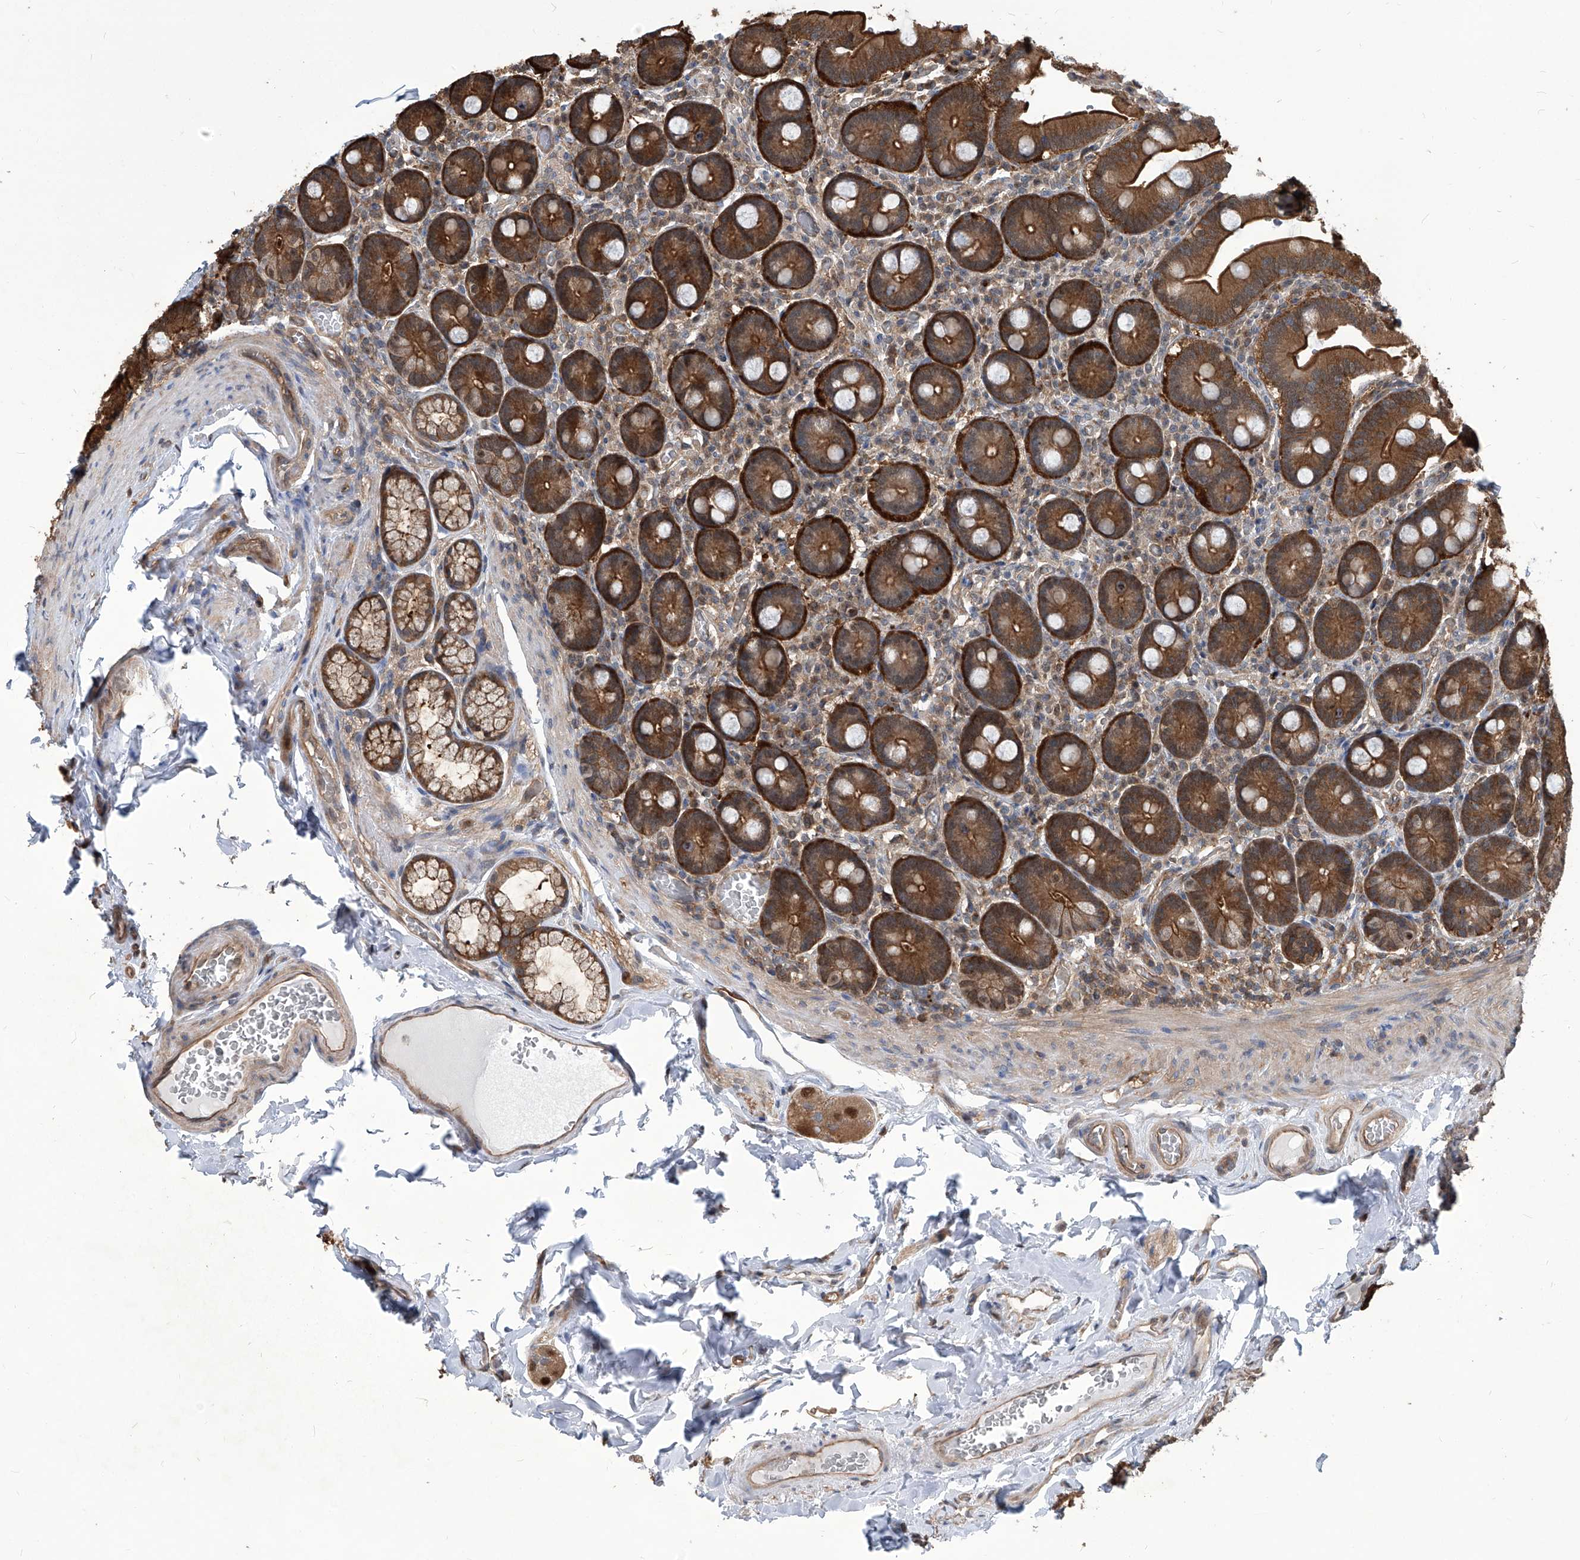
{"staining": {"intensity": "strong", "quantity": "<25%", "location": "cytoplasmic/membranous"}, "tissue": "duodenum", "cell_type": "Glandular cells", "image_type": "normal", "snomed": [{"axis": "morphology", "description": "Normal tissue, NOS"}, {"axis": "topography", "description": "Duodenum"}], "caption": "This is an image of immunohistochemistry staining of unremarkable duodenum, which shows strong expression in the cytoplasmic/membranous of glandular cells.", "gene": "PSMB1", "patient": {"sex": "female", "age": 62}}